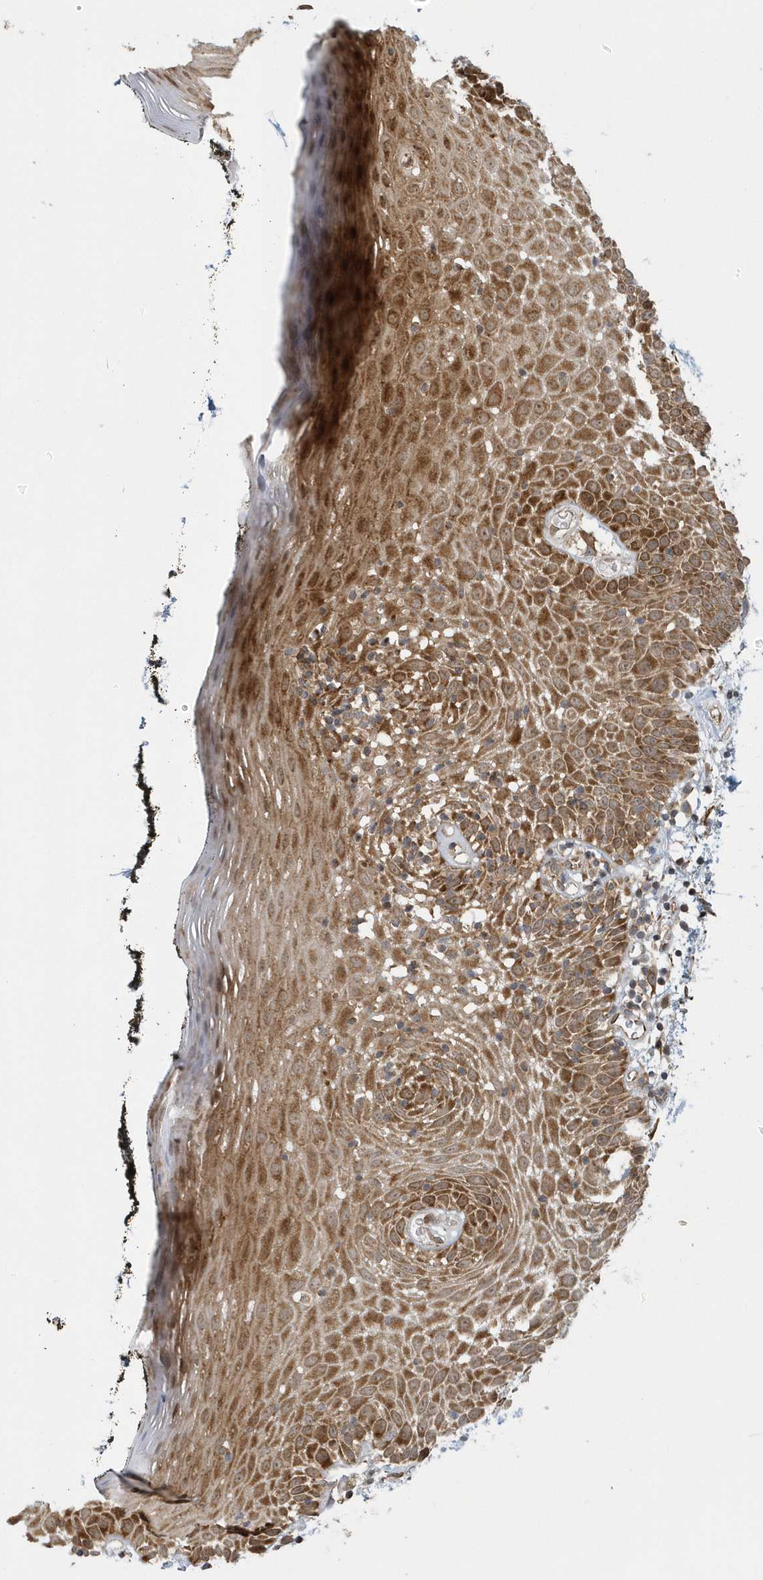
{"staining": {"intensity": "moderate", "quantity": "25%-75%", "location": "cytoplasmic/membranous"}, "tissue": "oral mucosa", "cell_type": "Squamous epithelial cells", "image_type": "normal", "snomed": [{"axis": "morphology", "description": "Normal tissue, NOS"}, {"axis": "topography", "description": "Oral tissue"}], "caption": "This is a micrograph of IHC staining of unremarkable oral mucosa, which shows moderate expression in the cytoplasmic/membranous of squamous epithelial cells.", "gene": "THG1L", "patient": {"sex": "male", "age": 74}}